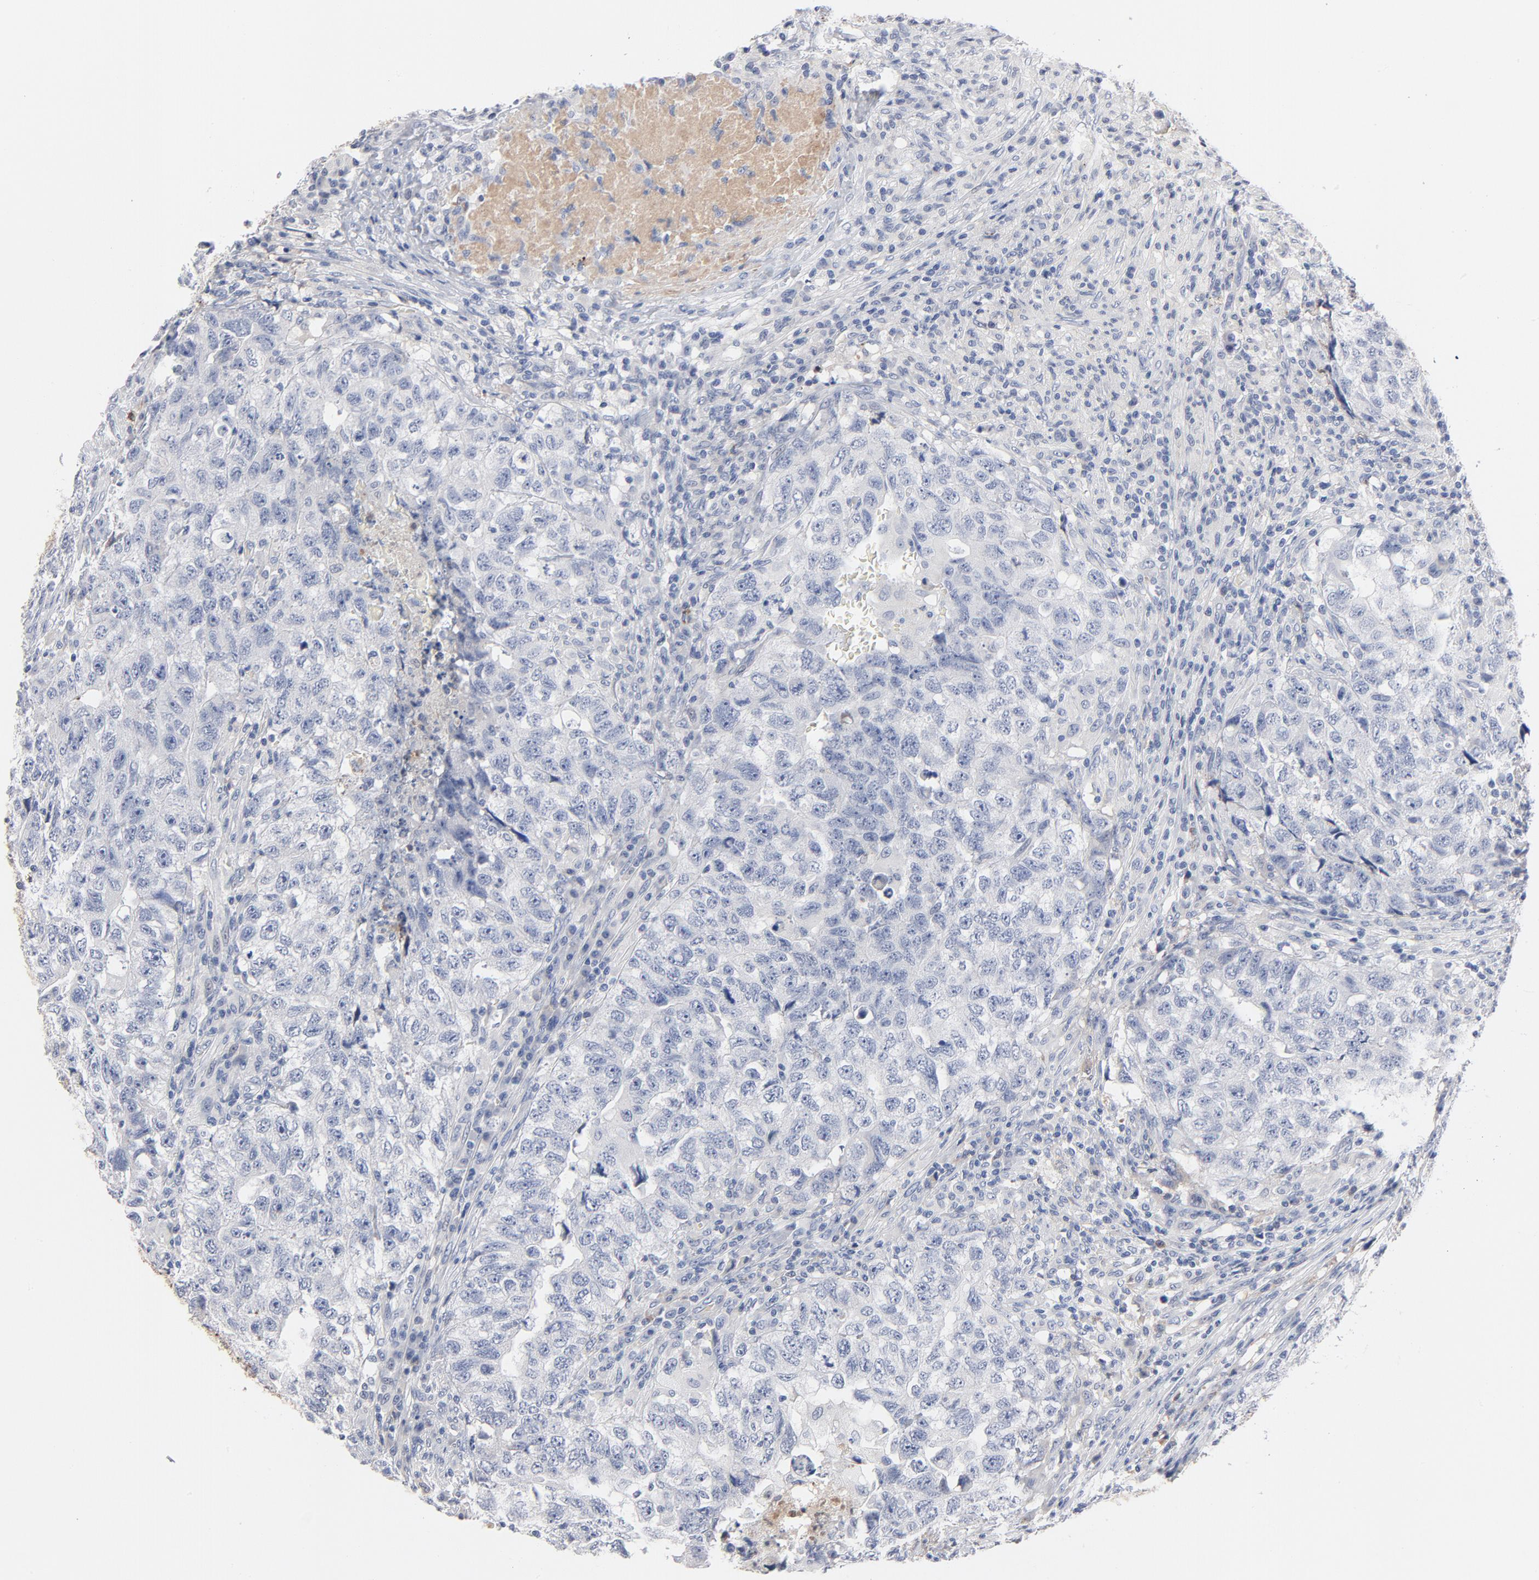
{"staining": {"intensity": "negative", "quantity": "none", "location": "none"}, "tissue": "testis cancer", "cell_type": "Tumor cells", "image_type": "cancer", "snomed": [{"axis": "morphology", "description": "Carcinoma, Embryonal, NOS"}, {"axis": "topography", "description": "Testis"}], "caption": "Histopathology image shows no protein expression in tumor cells of testis embryonal carcinoma tissue.", "gene": "SERPINA4", "patient": {"sex": "male", "age": 21}}